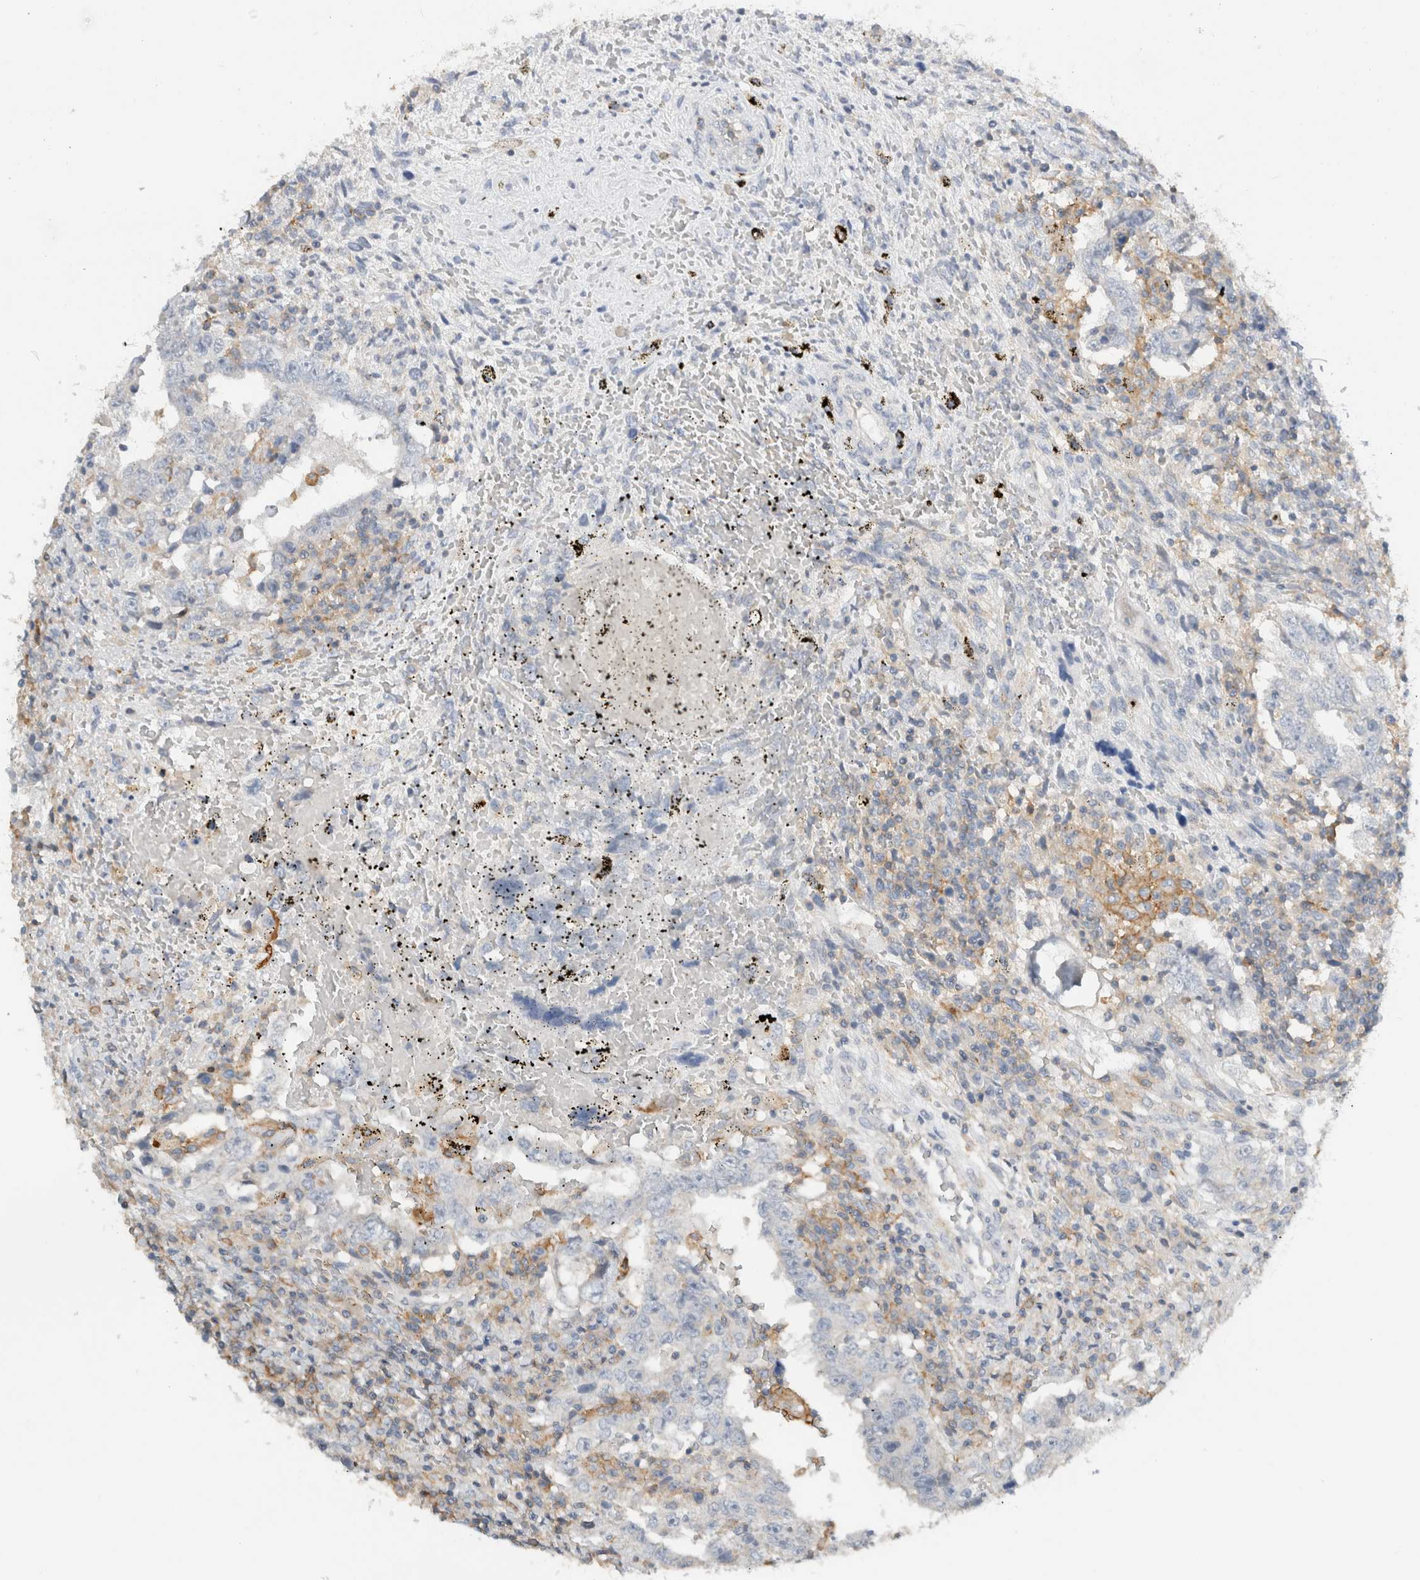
{"staining": {"intensity": "negative", "quantity": "none", "location": "none"}, "tissue": "testis cancer", "cell_type": "Tumor cells", "image_type": "cancer", "snomed": [{"axis": "morphology", "description": "Carcinoma, Embryonal, NOS"}, {"axis": "topography", "description": "Testis"}], "caption": "Image shows no protein staining in tumor cells of testis embryonal carcinoma tissue.", "gene": "ERCC6L2", "patient": {"sex": "male", "age": 26}}